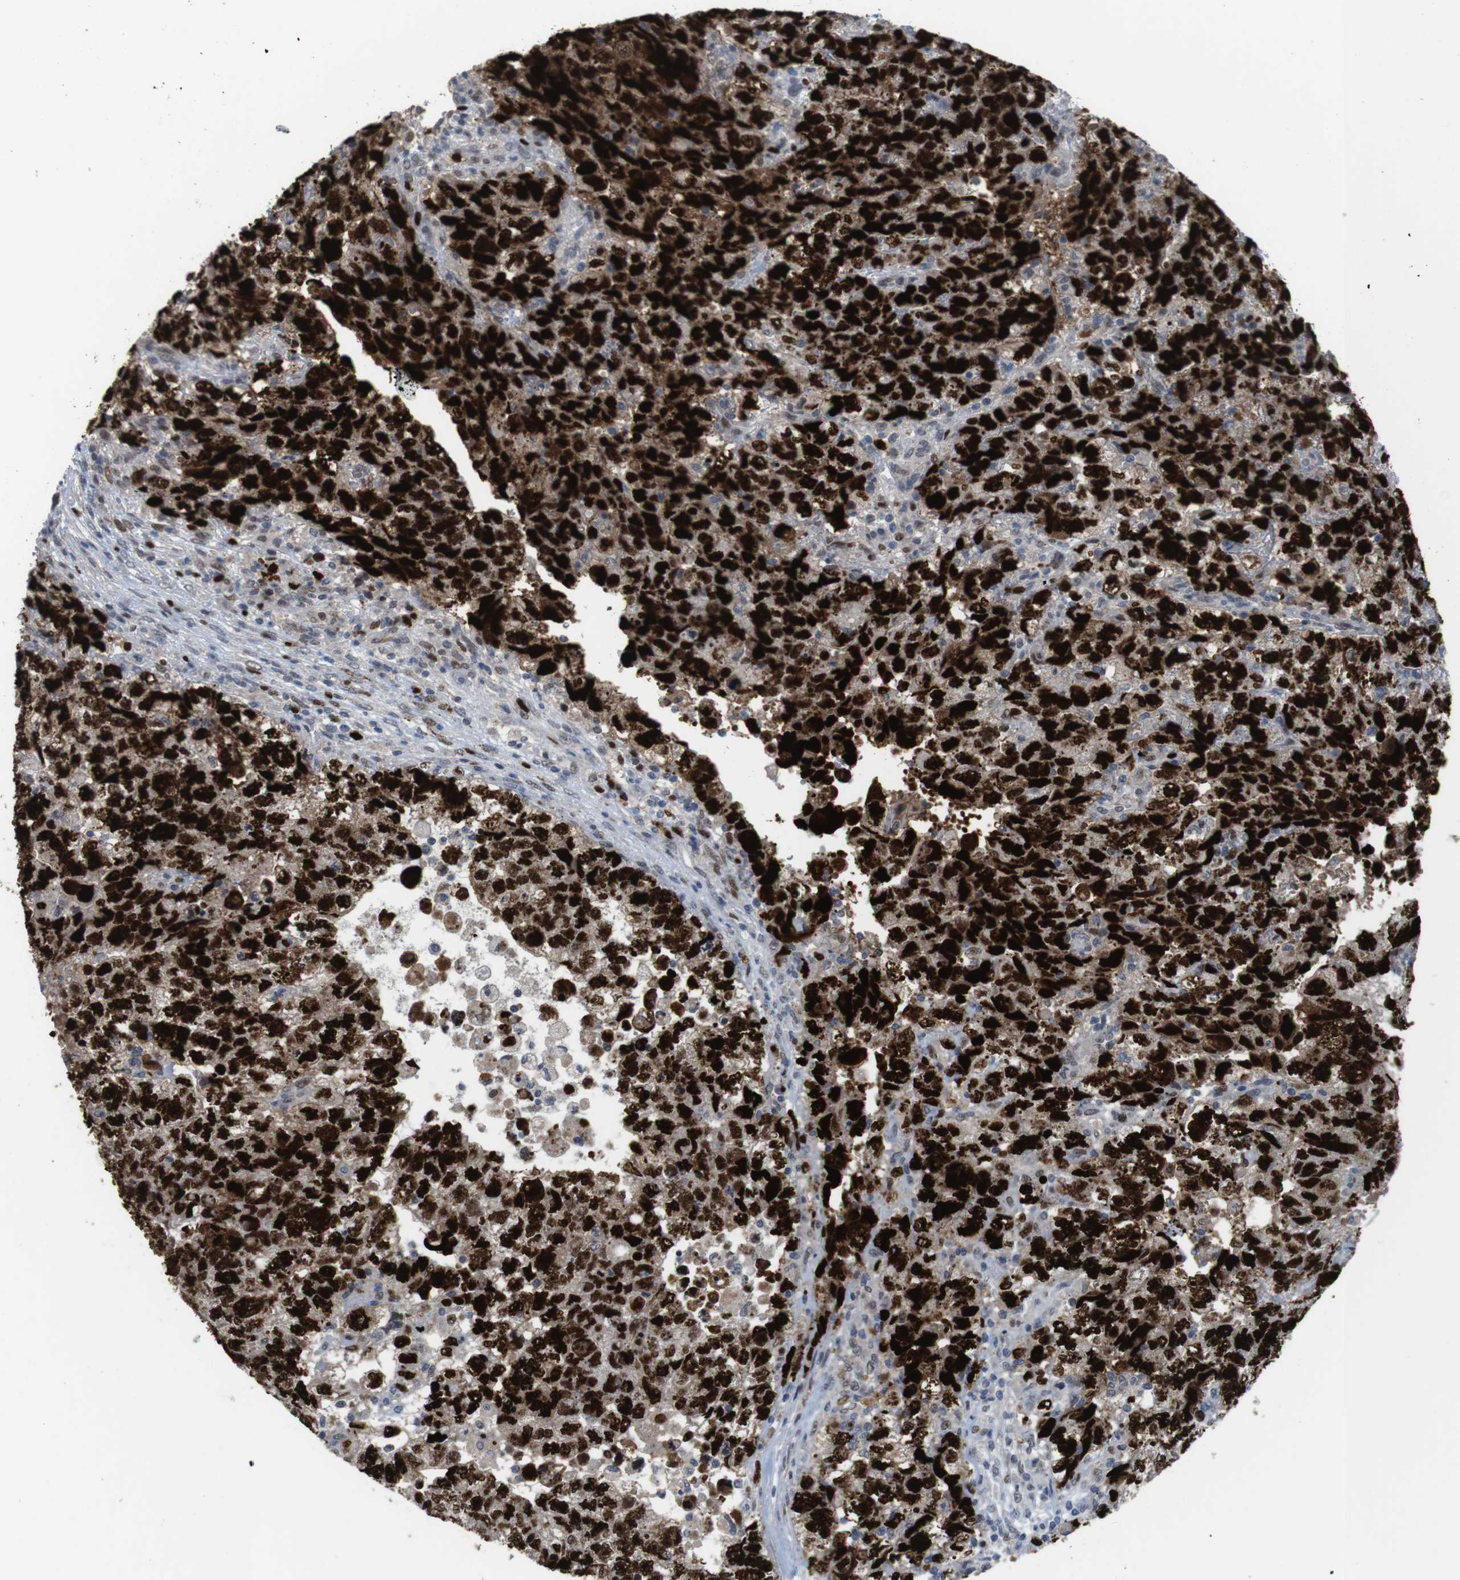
{"staining": {"intensity": "strong", "quantity": ">75%", "location": "nuclear"}, "tissue": "testis cancer", "cell_type": "Tumor cells", "image_type": "cancer", "snomed": [{"axis": "morphology", "description": "Carcinoma, Embryonal, NOS"}, {"axis": "topography", "description": "Testis"}], "caption": "Immunohistochemistry histopathology image of neoplastic tissue: testis cancer stained using IHC shows high levels of strong protein expression localized specifically in the nuclear of tumor cells, appearing as a nuclear brown color.", "gene": "KPNA2", "patient": {"sex": "male", "age": 36}}